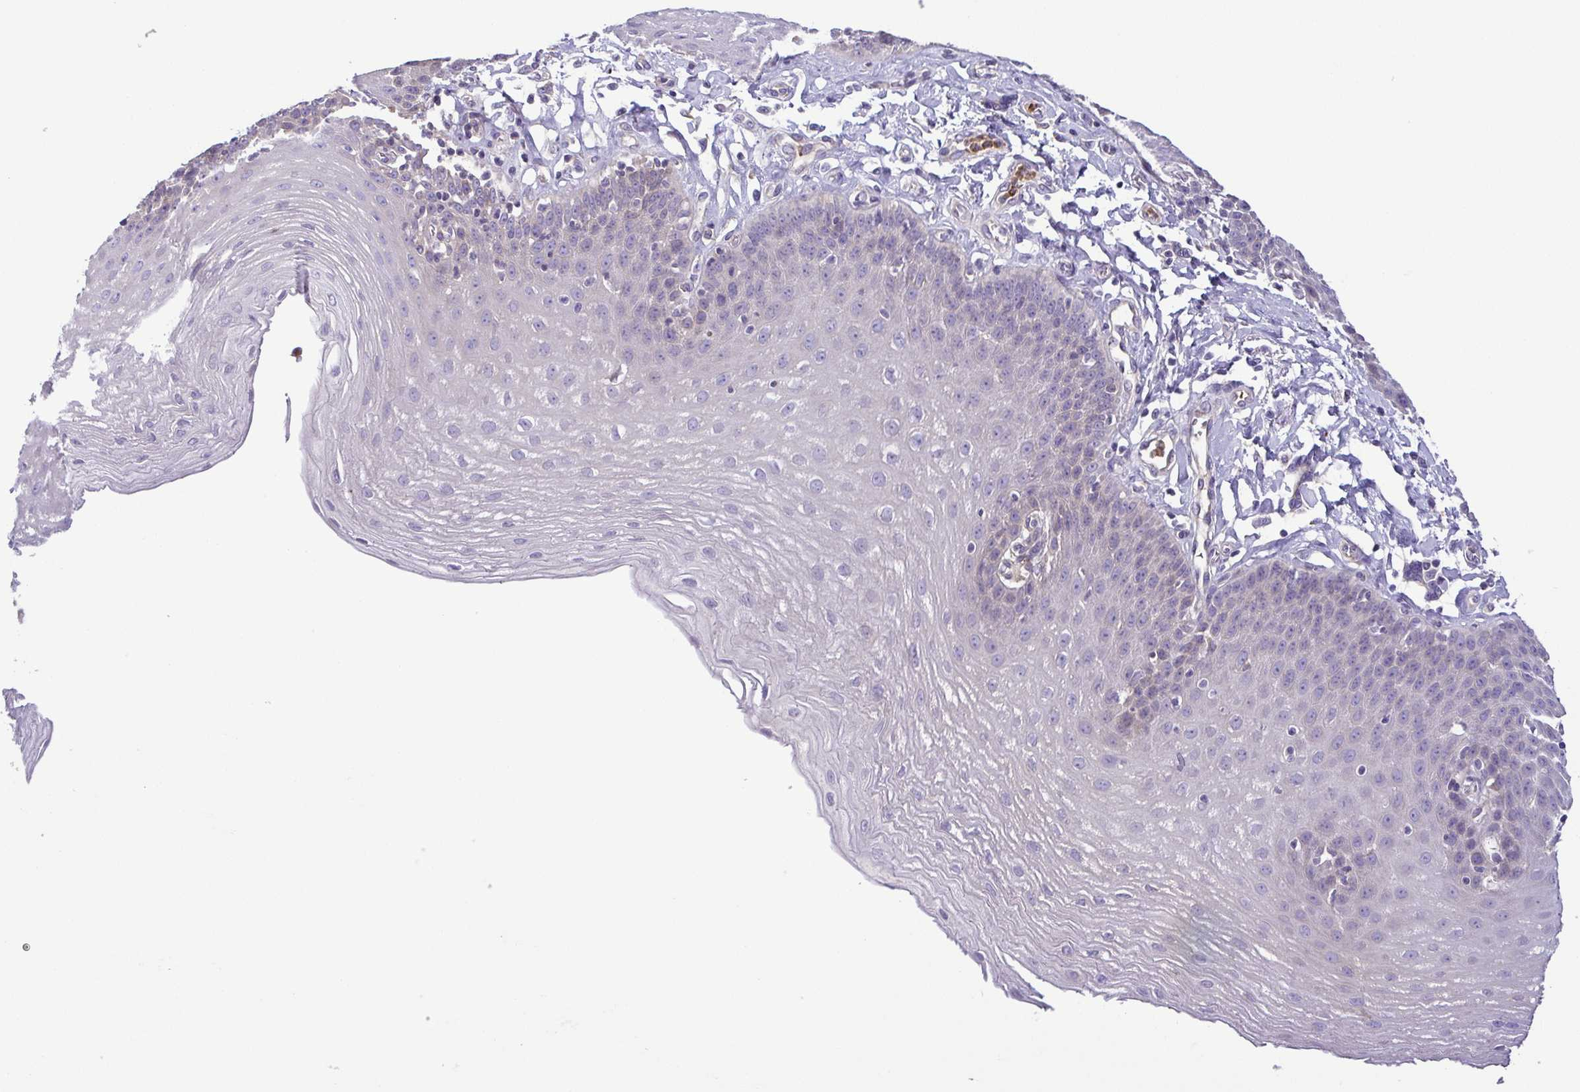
{"staining": {"intensity": "negative", "quantity": "none", "location": "none"}, "tissue": "esophagus", "cell_type": "Squamous epithelial cells", "image_type": "normal", "snomed": [{"axis": "morphology", "description": "Normal tissue, NOS"}, {"axis": "topography", "description": "Esophagus"}], "caption": "Histopathology image shows no protein staining in squamous epithelial cells of normal esophagus.", "gene": "MYL10", "patient": {"sex": "female", "age": 81}}